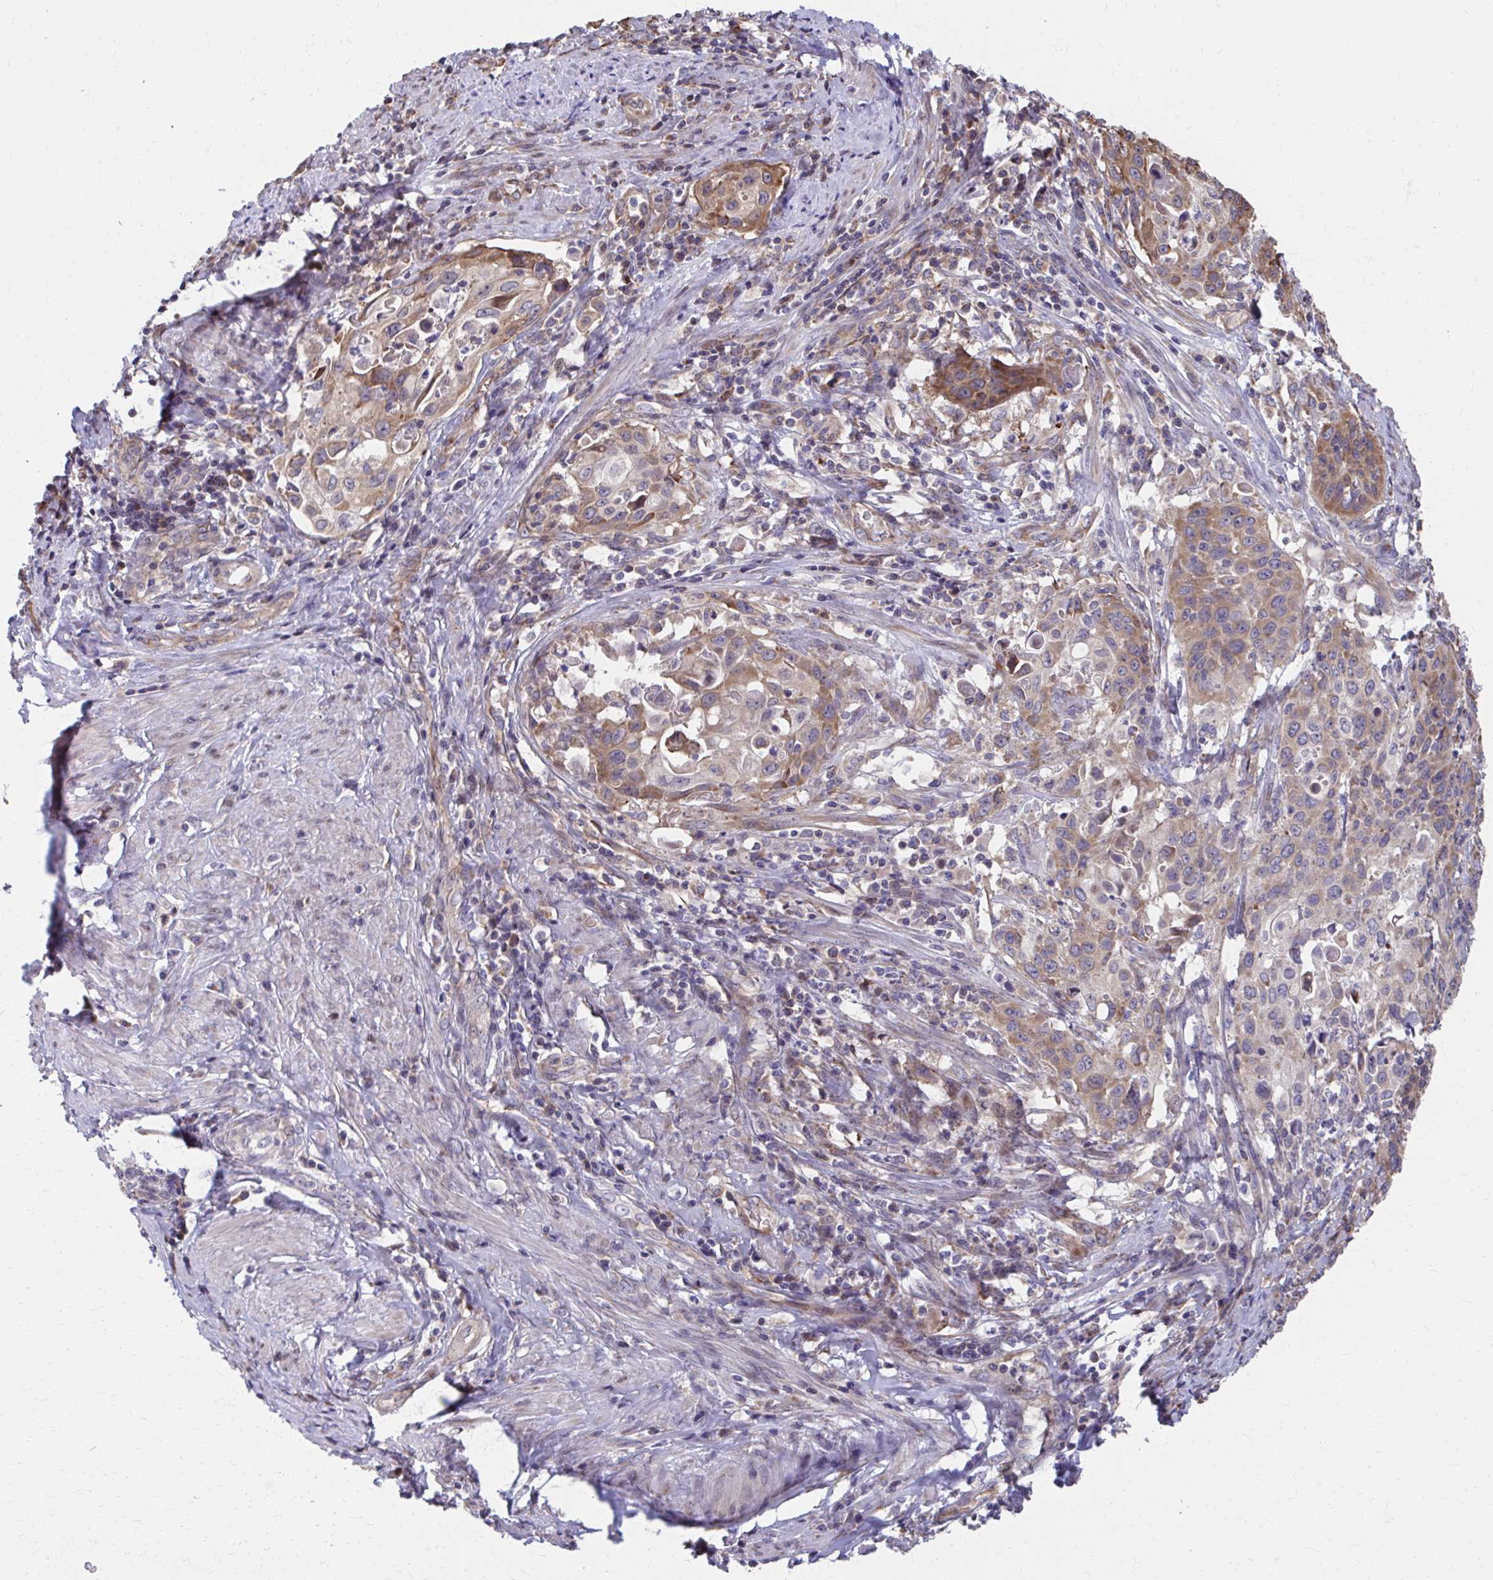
{"staining": {"intensity": "moderate", "quantity": "25%-75%", "location": "cytoplasmic/membranous"}, "tissue": "cervical cancer", "cell_type": "Tumor cells", "image_type": "cancer", "snomed": [{"axis": "morphology", "description": "Squamous cell carcinoma, NOS"}, {"axis": "topography", "description": "Cervix"}], "caption": "A high-resolution image shows immunohistochemistry (IHC) staining of squamous cell carcinoma (cervical), which reveals moderate cytoplasmic/membranous staining in about 25%-75% of tumor cells.", "gene": "ZNF778", "patient": {"sex": "female", "age": 65}}